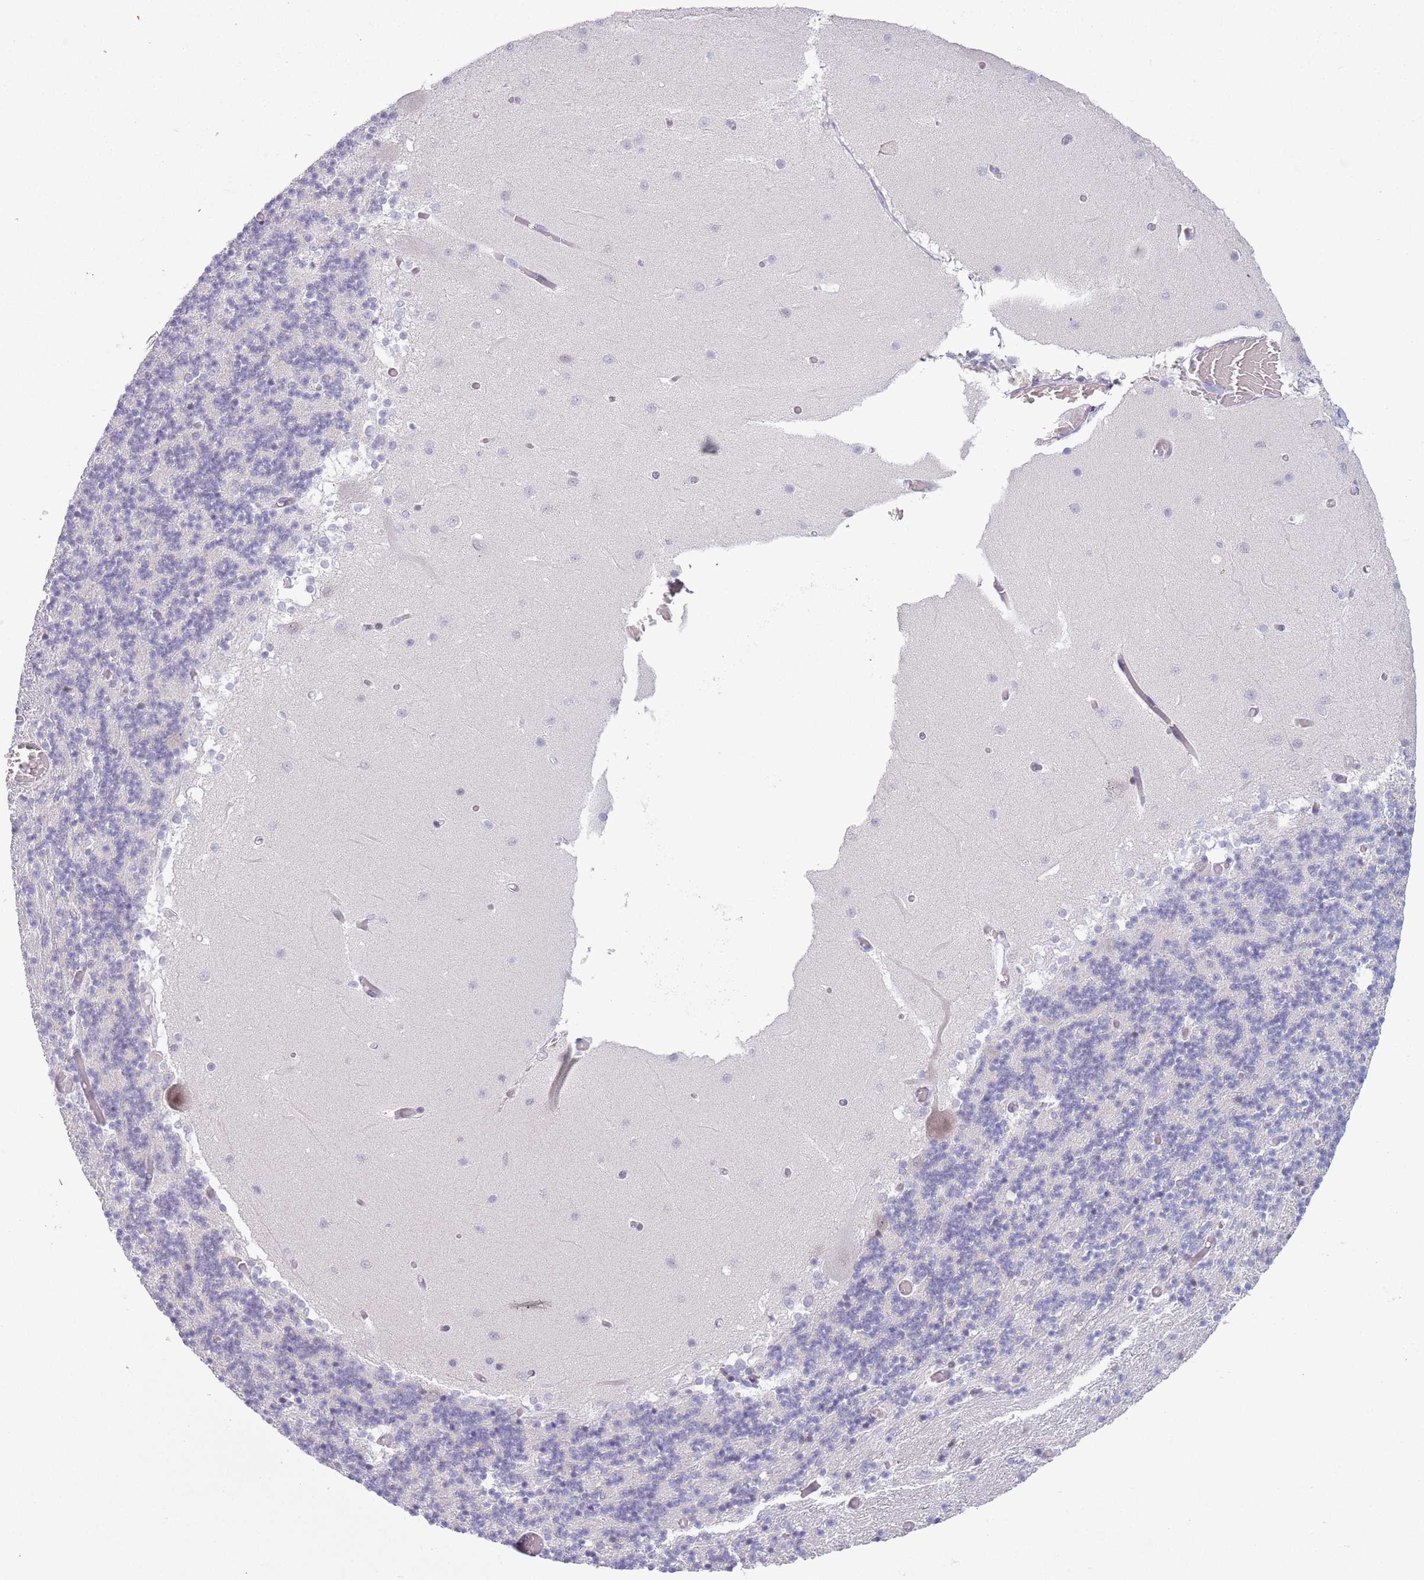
{"staining": {"intensity": "negative", "quantity": "none", "location": "none"}, "tissue": "cerebellum", "cell_type": "Cells in granular layer", "image_type": "normal", "snomed": [{"axis": "morphology", "description": "Normal tissue, NOS"}, {"axis": "topography", "description": "Cerebellum"}], "caption": "Immunohistochemistry histopathology image of unremarkable cerebellum: human cerebellum stained with DAB reveals no significant protein positivity in cells in granular layer. The staining was performed using DAB to visualize the protein expression in brown, while the nuclei were stained in blue with hematoxylin (Magnification: 20x).", "gene": "MRPL34", "patient": {"sex": "female", "age": 28}}